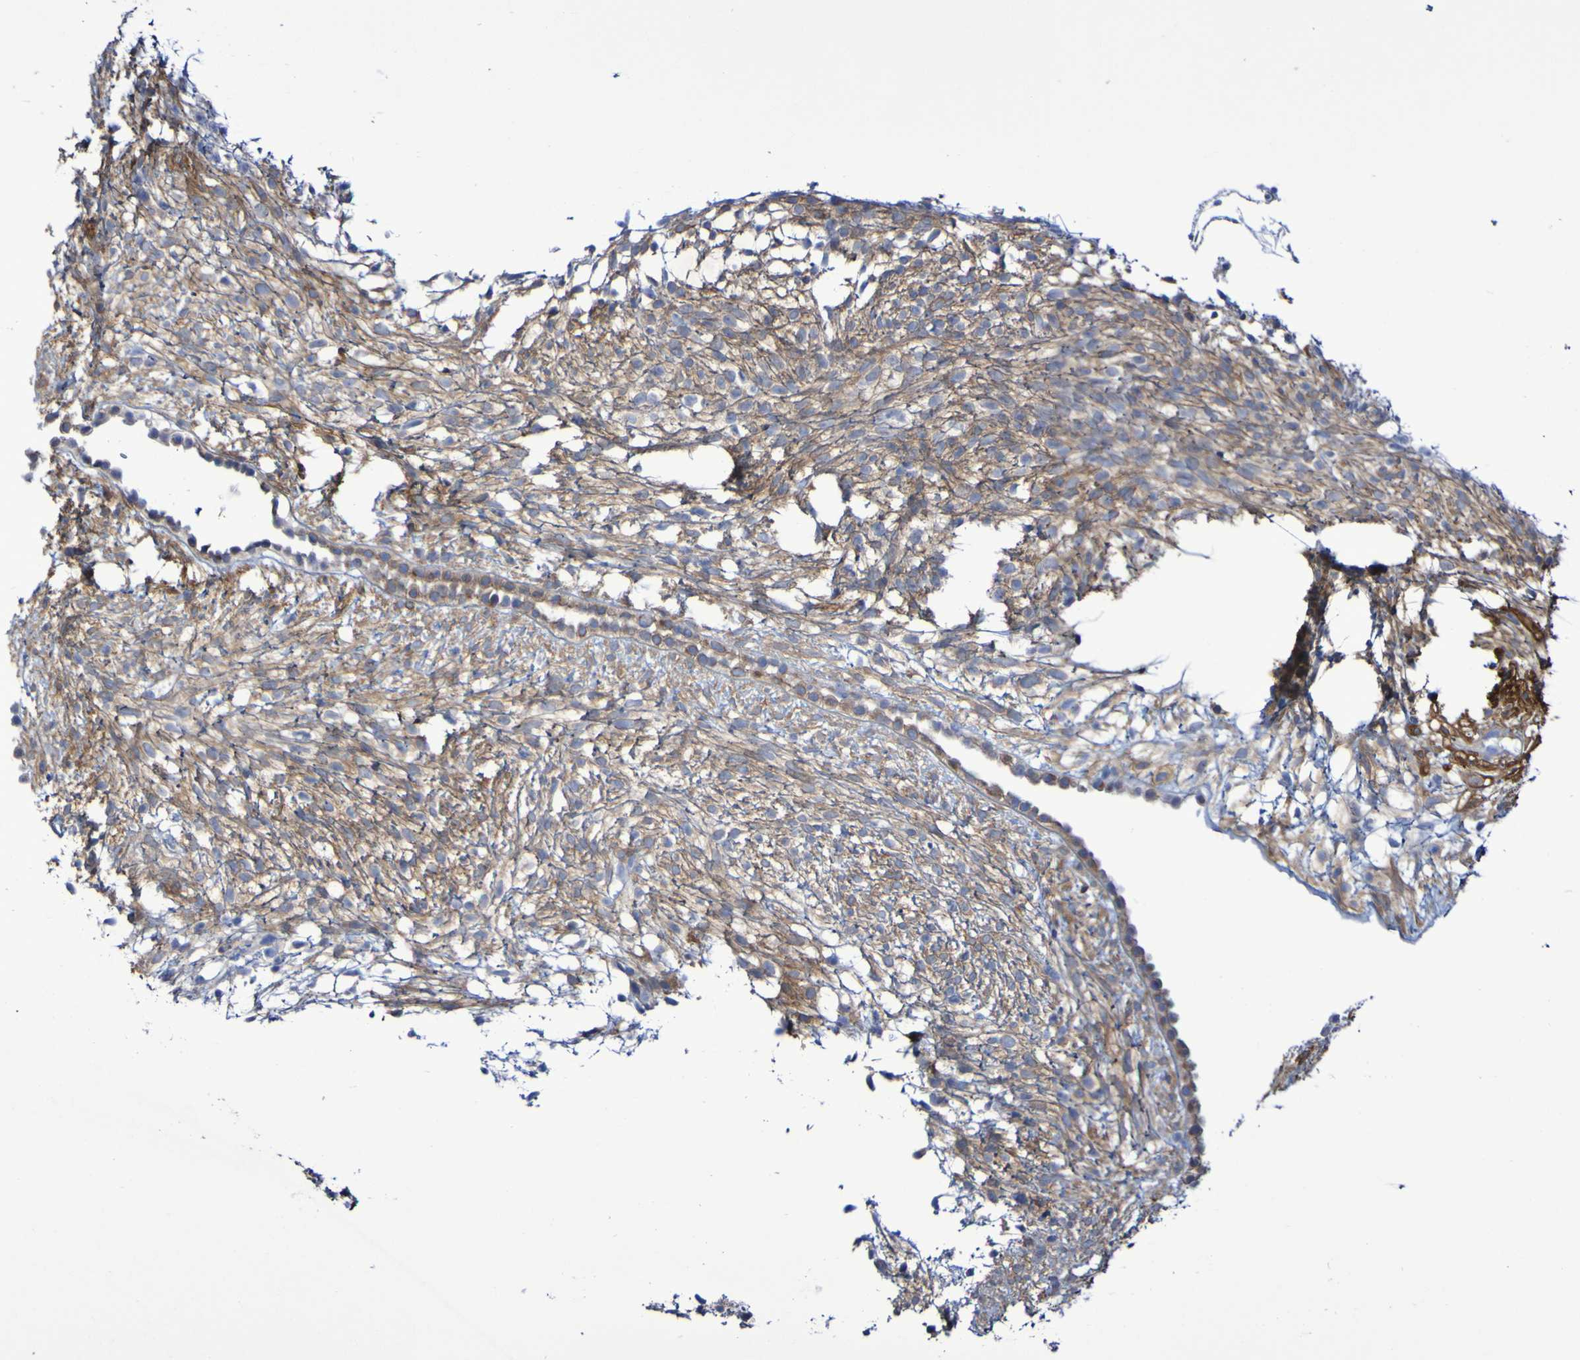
{"staining": {"intensity": "moderate", "quantity": "25%-75%", "location": "cytoplasmic/membranous"}, "tissue": "ovary", "cell_type": "Ovarian stroma cells", "image_type": "normal", "snomed": [{"axis": "morphology", "description": "Normal tissue, NOS"}, {"axis": "morphology", "description": "Cyst, NOS"}, {"axis": "topography", "description": "Ovary"}], "caption": "A high-resolution image shows IHC staining of benign ovary, which demonstrates moderate cytoplasmic/membranous staining in approximately 25%-75% of ovarian stroma cells. Using DAB (brown) and hematoxylin (blue) stains, captured at high magnification using brightfield microscopy.", "gene": "LPP", "patient": {"sex": "female", "age": 18}}